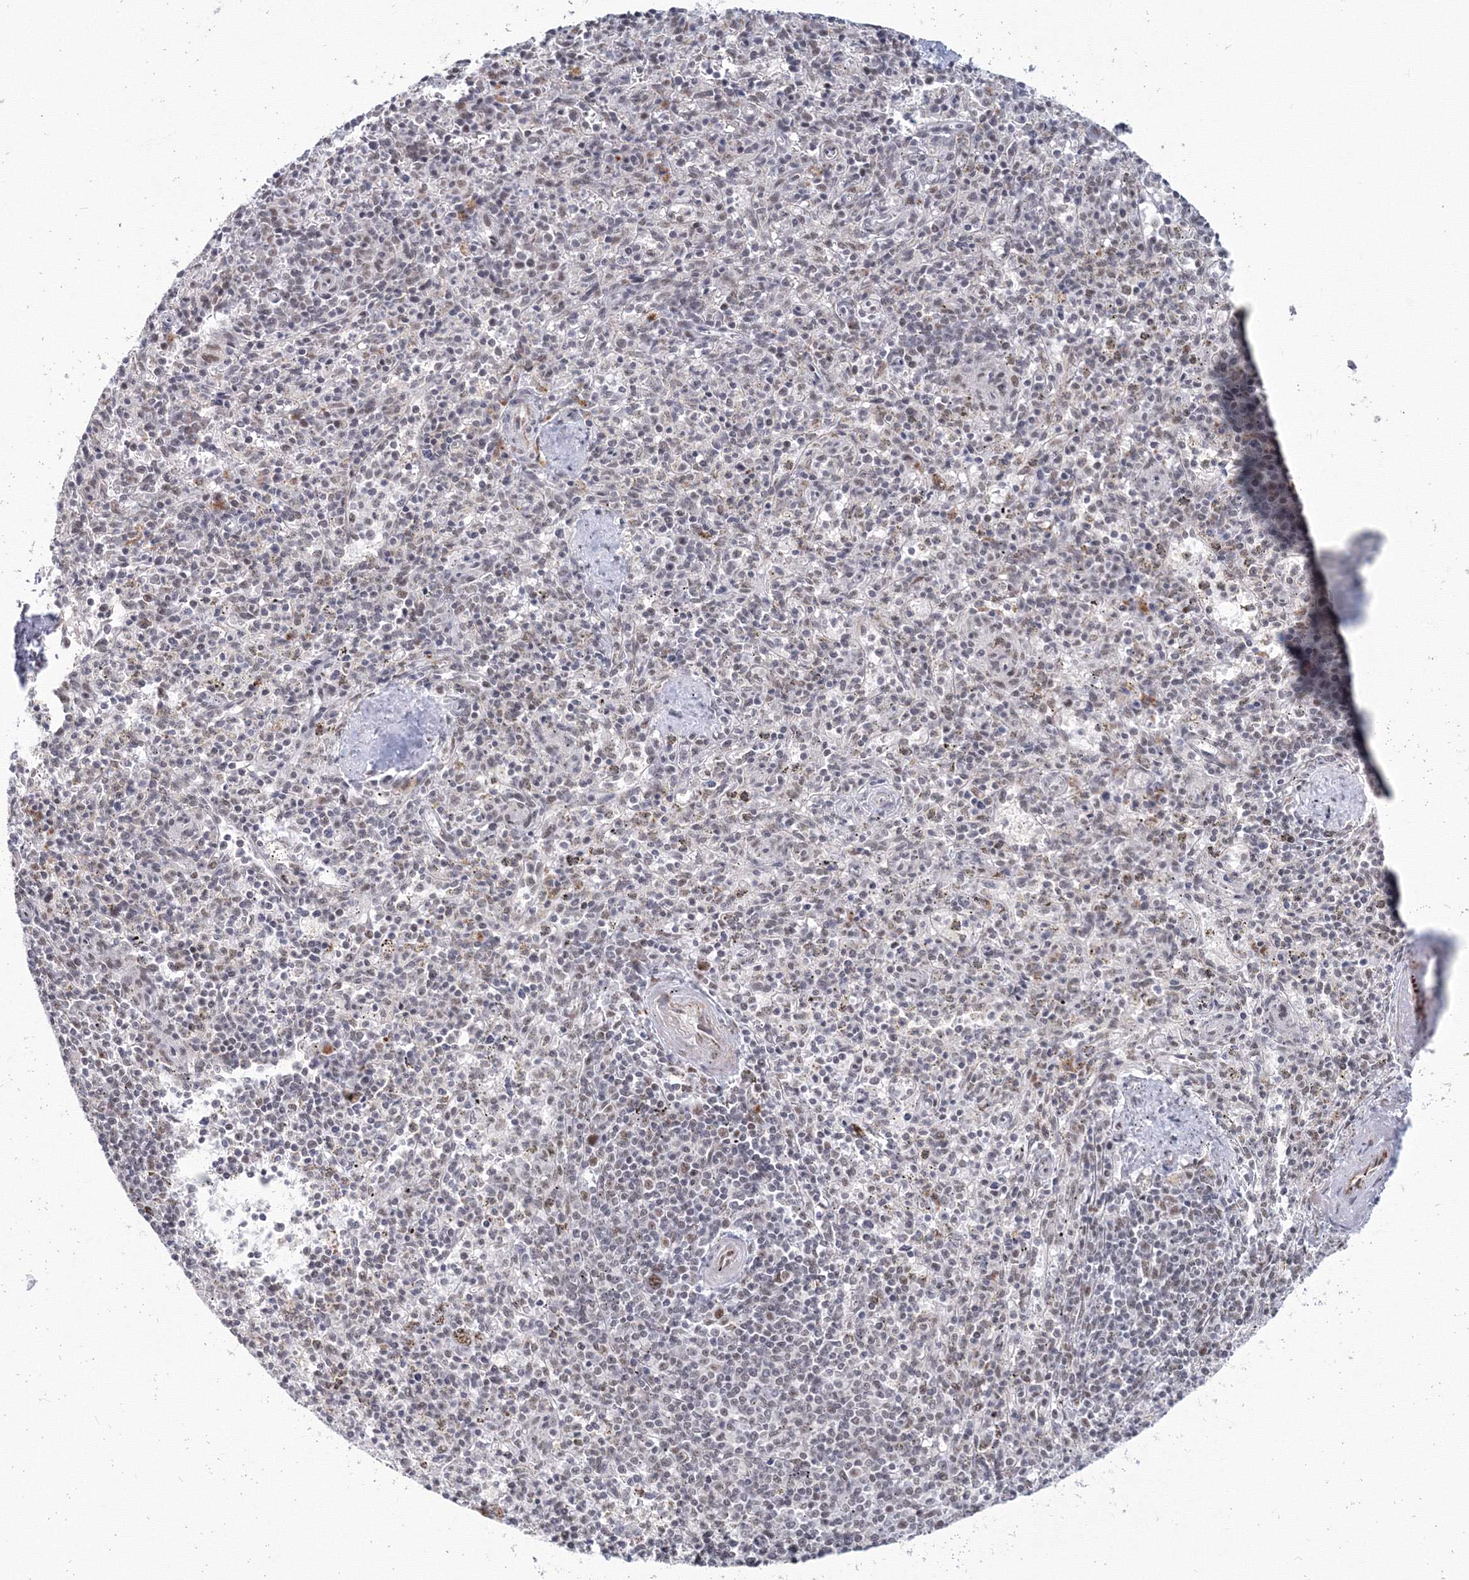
{"staining": {"intensity": "weak", "quantity": "<25%", "location": "nuclear"}, "tissue": "spleen", "cell_type": "Cells in red pulp", "image_type": "normal", "snomed": [{"axis": "morphology", "description": "Normal tissue, NOS"}, {"axis": "topography", "description": "Spleen"}], "caption": "This is an immunohistochemistry photomicrograph of benign spleen. There is no expression in cells in red pulp.", "gene": "SF3B6", "patient": {"sex": "male", "age": 72}}